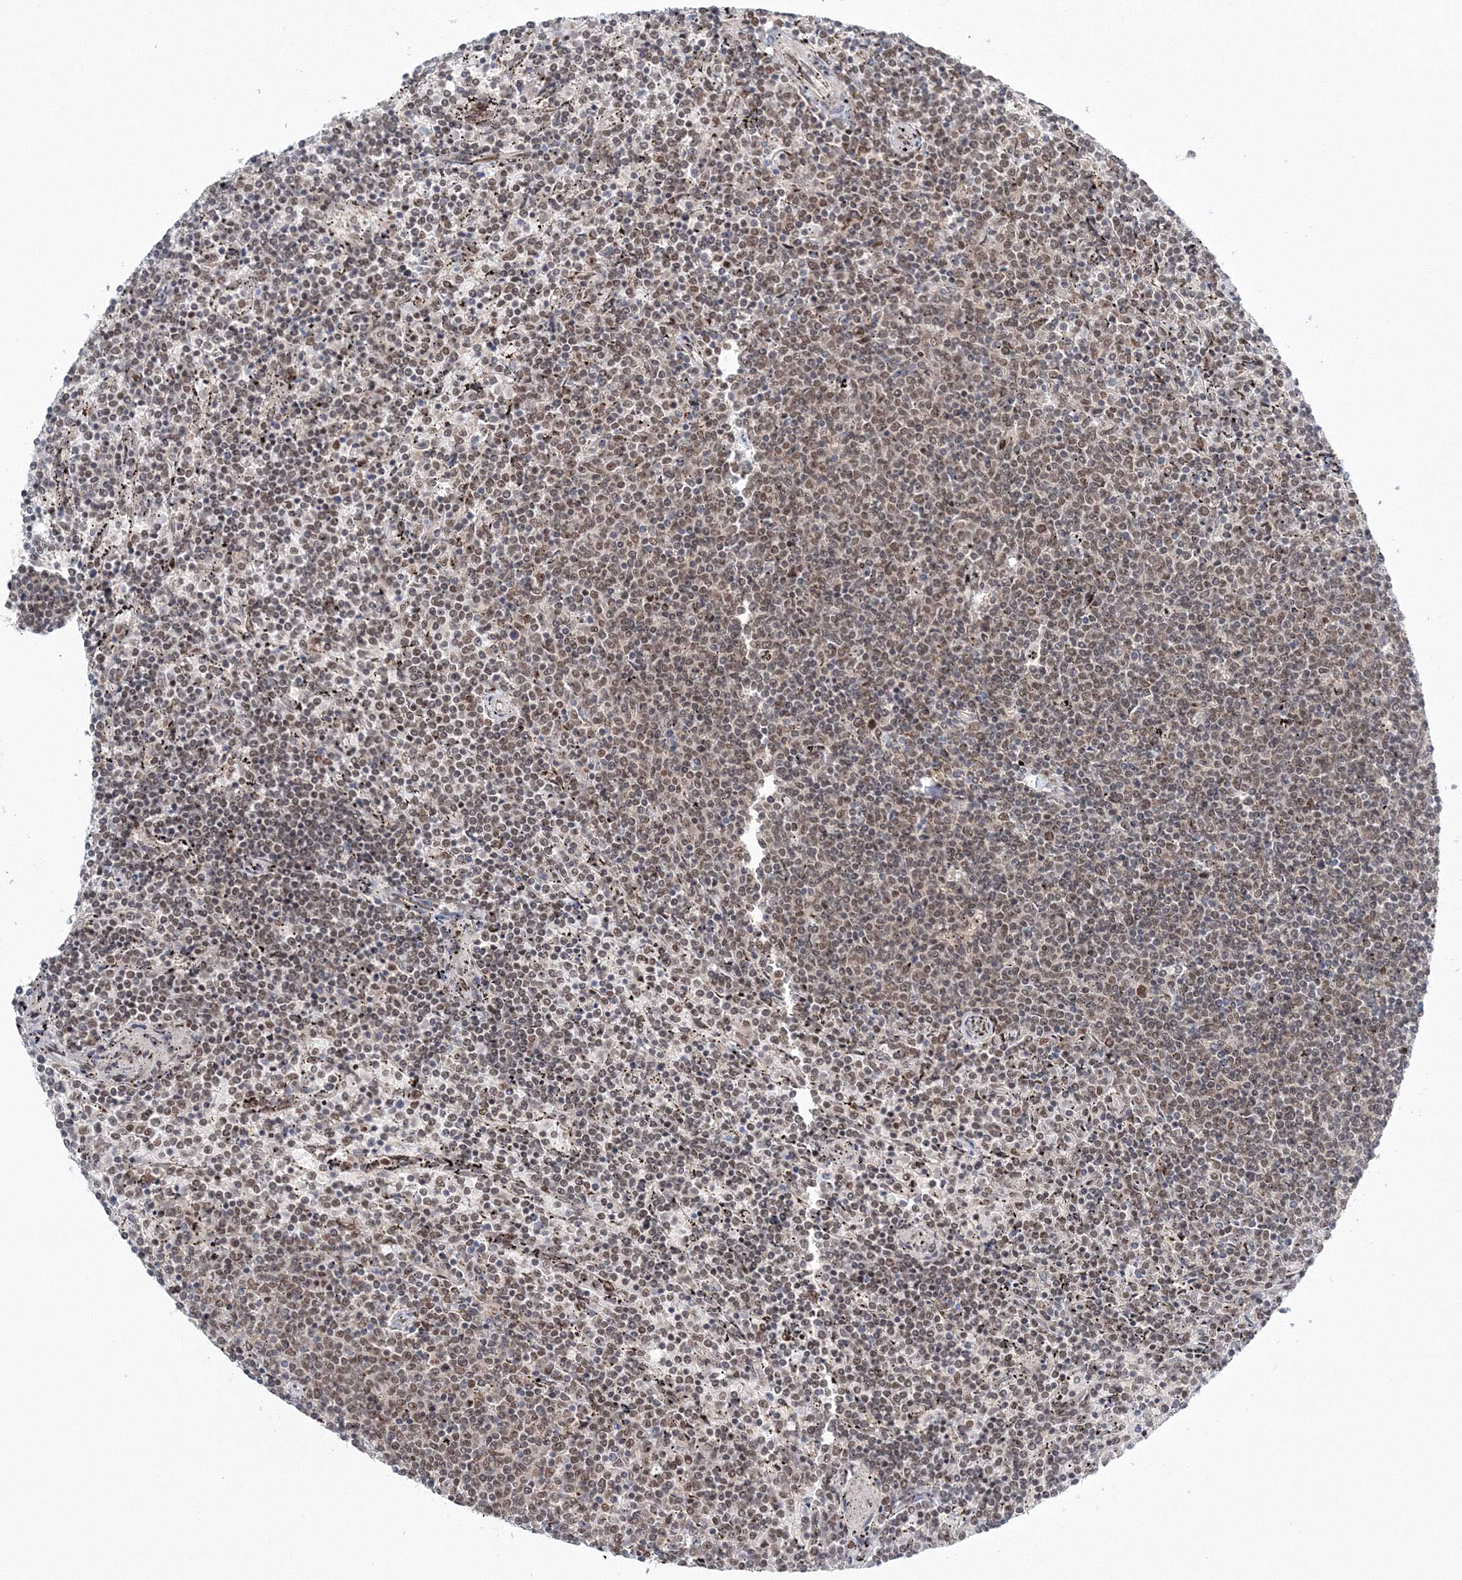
{"staining": {"intensity": "weak", "quantity": "25%-75%", "location": "nuclear"}, "tissue": "lymphoma", "cell_type": "Tumor cells", "image_type": "cancer", "snomed": [{"axis": "morphology", "description": "Malignant lymphoma, non-Hodgkin's type, Low grade"}, {"axis": "topography", "description": "Spleen"}], "caption": "Immunohistochemistry (DAB (3,3'-diaminobenzidine)) staining of lymphoma displays weak nuclear protein staining in approximately 25%-75% of tumor cells.", "gene": "NOA1", "patient": {"sex": "female", "age": 50}}